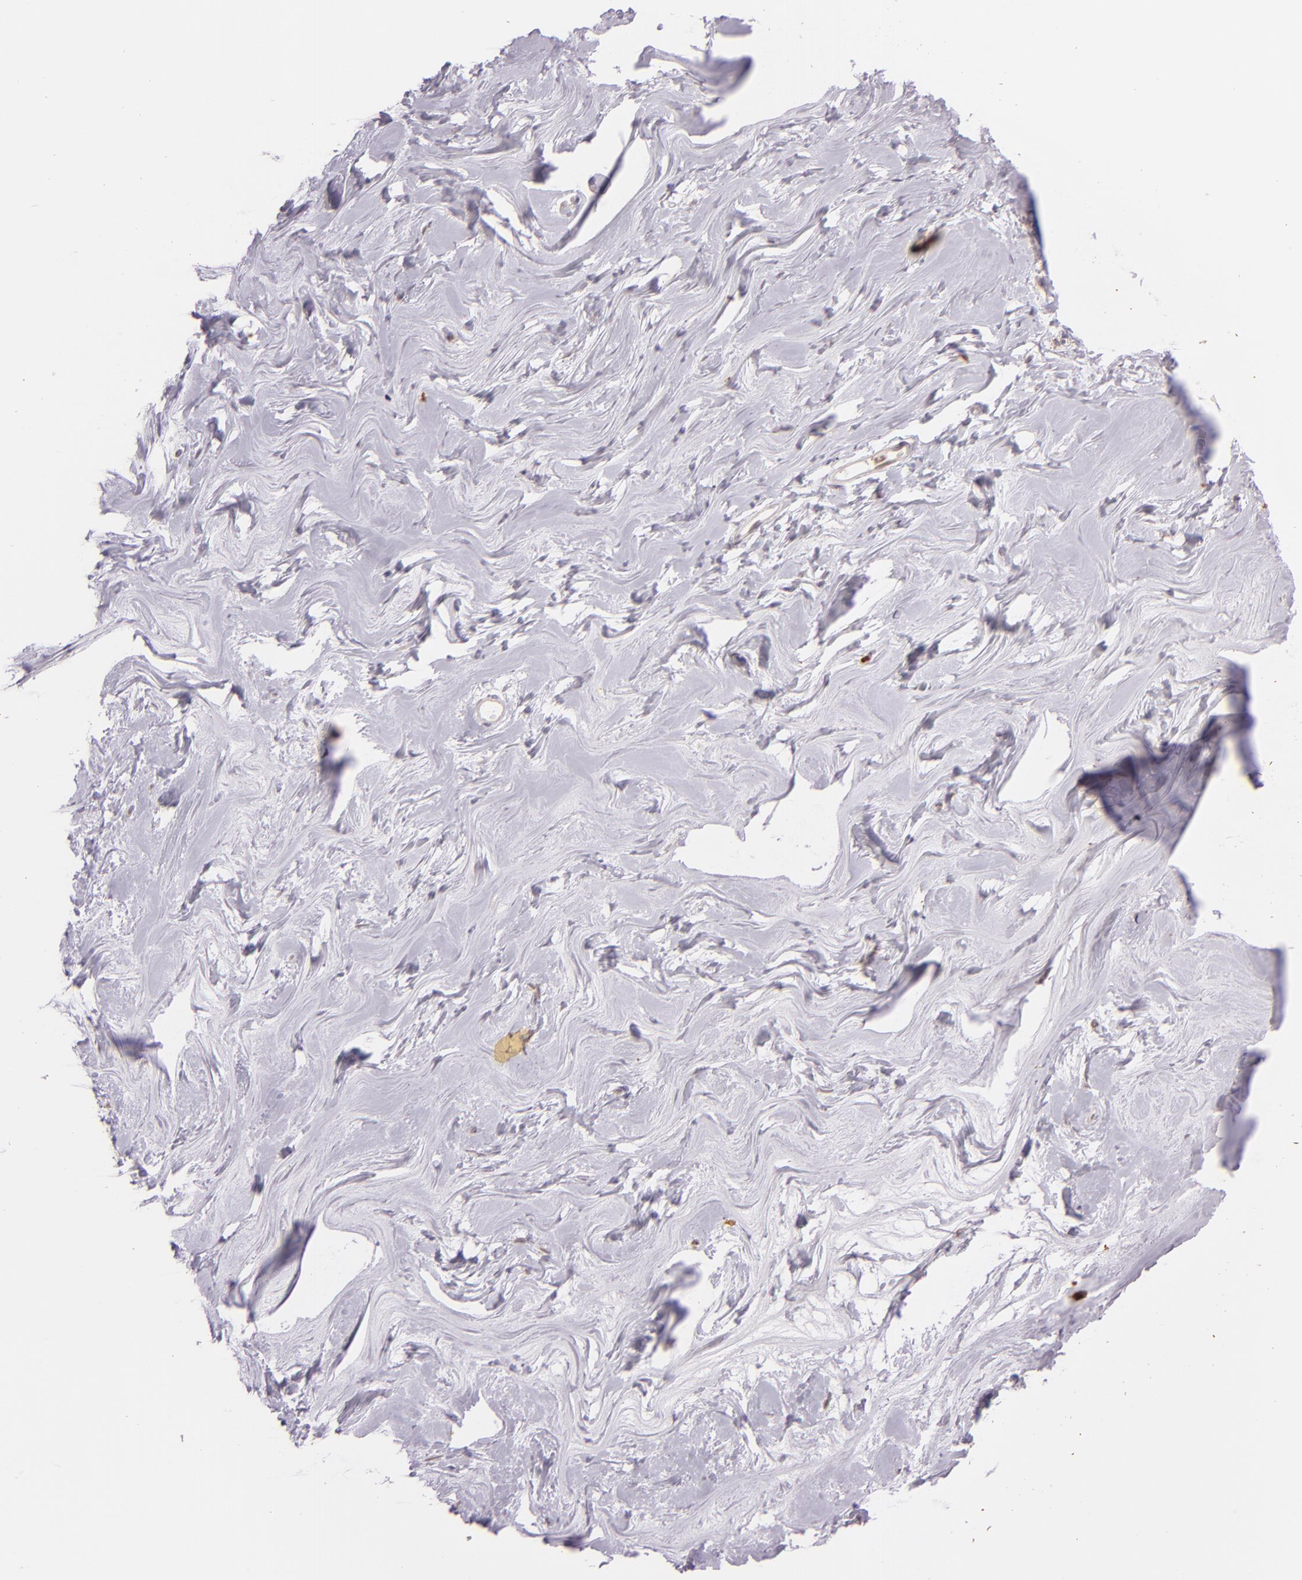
{"staining": {"intensity": "negative", "quantity": "none", "location": "none"}, "tissue": "breast", "cell_type": "Adipocytes", "image_type": "normal", "snomed": [{"axis": "morphology", "description": "Normal tissue, NOS"}, {"axis": "topography", "description": "Breast"}], "caption": "Human breast stained for a protein using IHC shows no positivity in adipocytes.", "gene": "LGMN", "patient": {"sex": "female", "age": 22}}